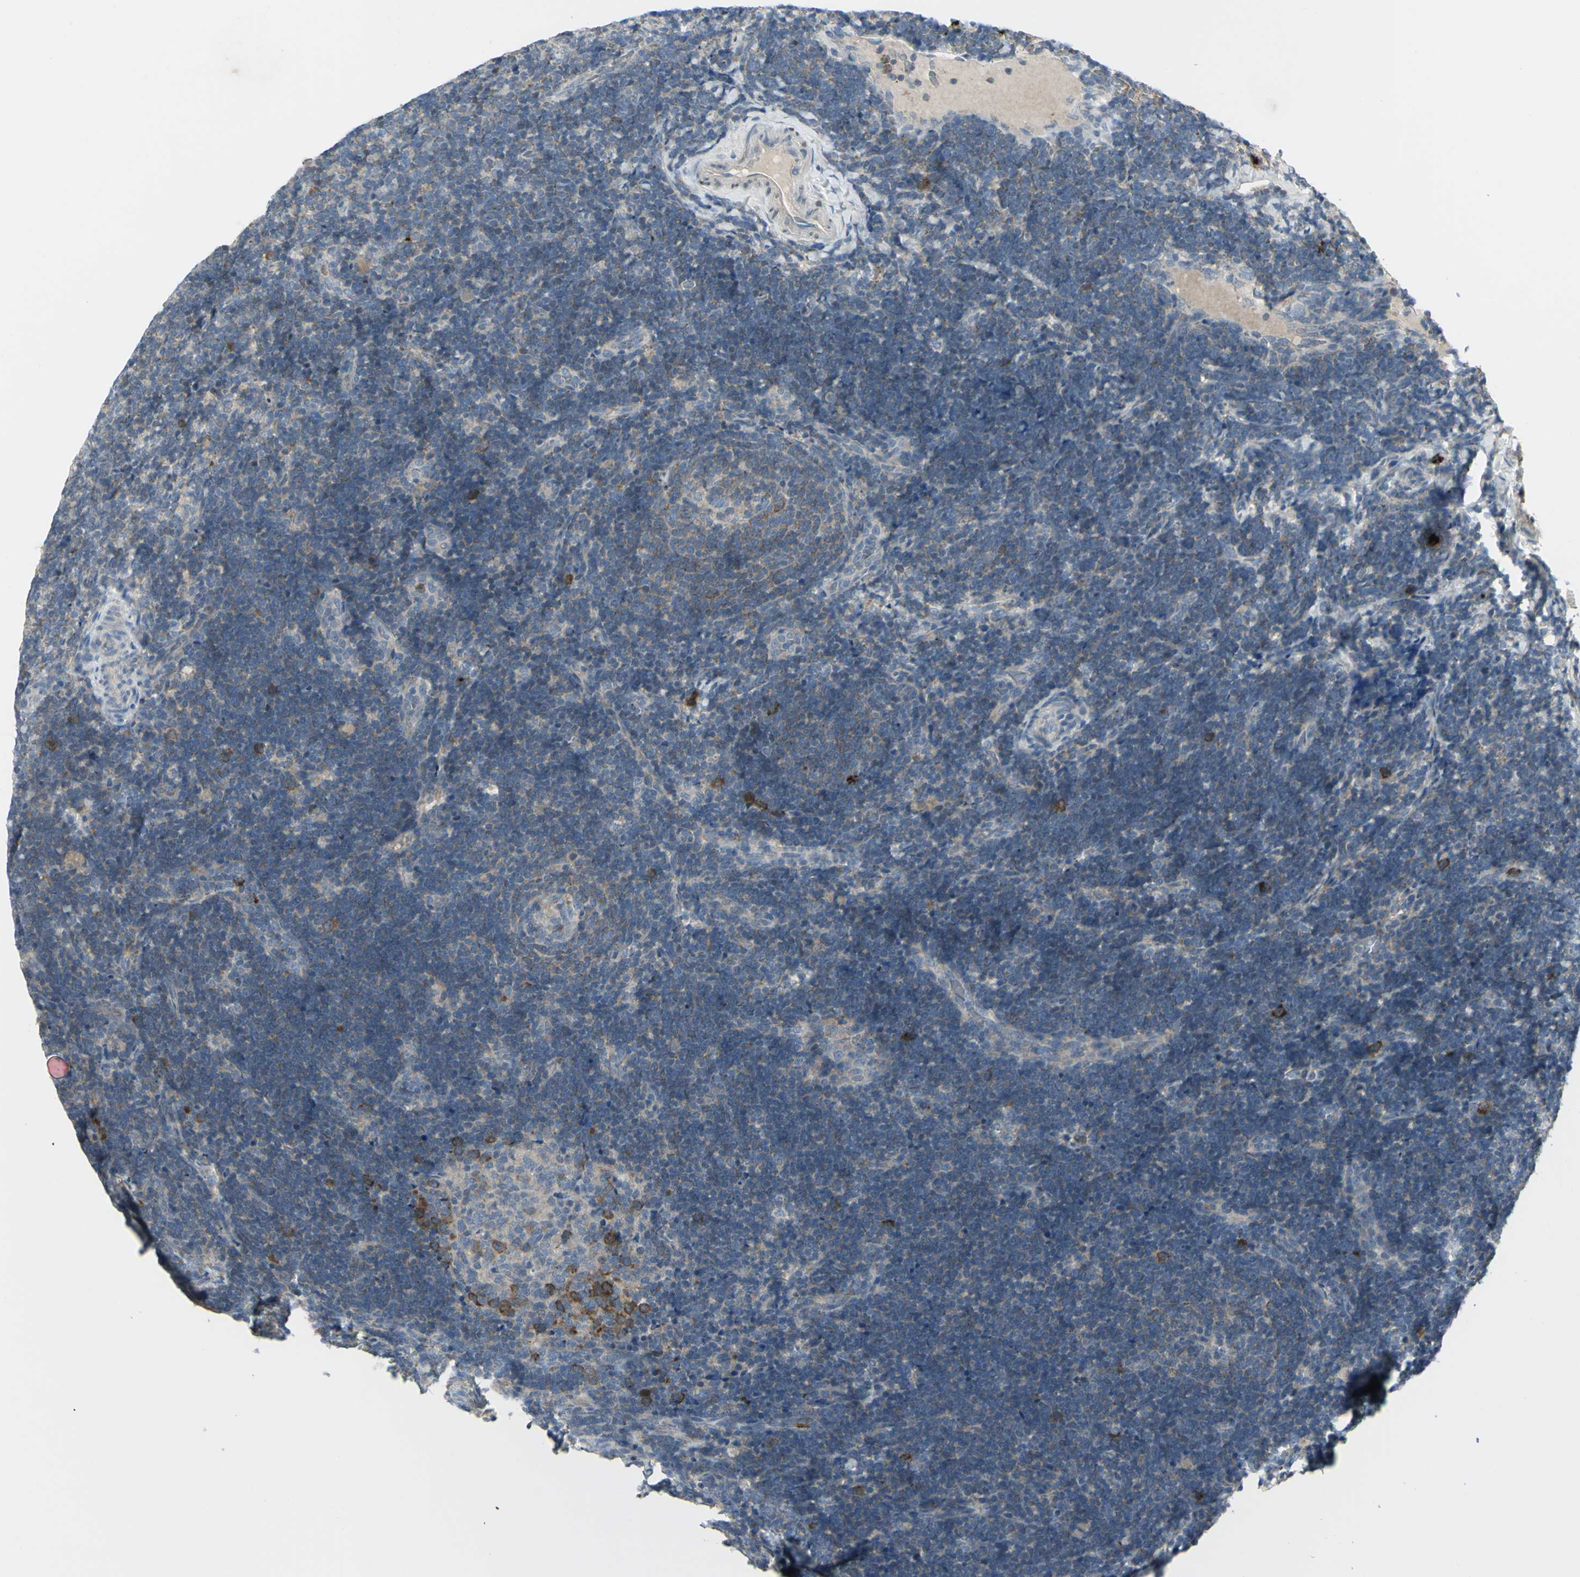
{"staining": {"intensity": "strong", "quantity": "<25%", "location": "cytoplasmic/membranous"}, "tissue": "lymph node", "cell_type": "Germinal center cells", "image_type": "normal", "snomed": [{"axis": "morphology", "description": "Normal tissue, NOS"}, {"axis": "topography", "description": "Lymph node"}], "caption": "Lymph node stained with a brown dye demonstrates strong cytoplasmic/membranous positive expression in about <25% of germinal center cells.", "gene": "CCNB2", "patient": {"sex": "female", "age": 14}}